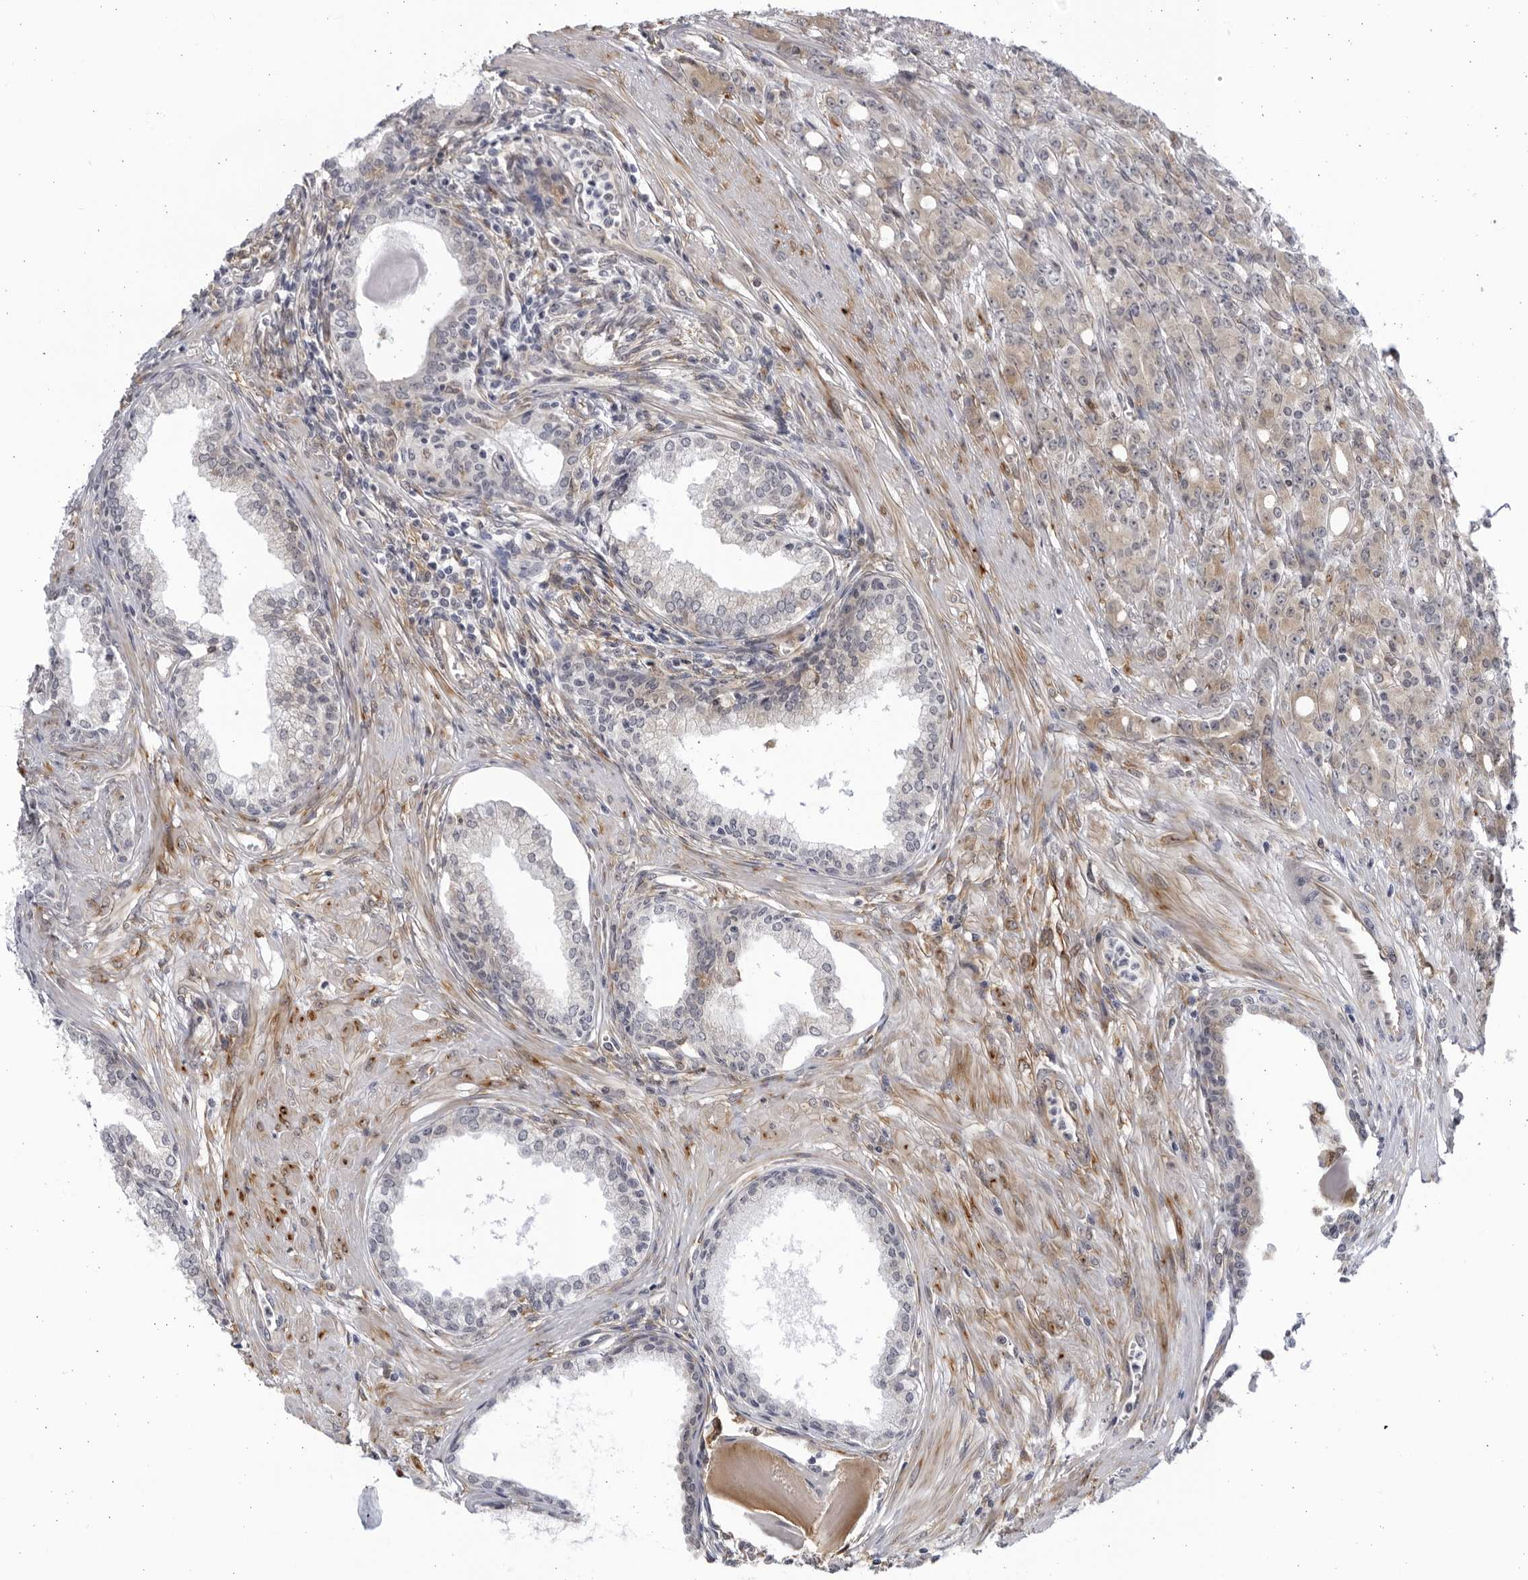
{"staining": {"intensity": "negative", "quantity": "none", "location": "none"}, "tissue": "prostate cancer", "cell_type": "Tumor cells", "image_type": "cancer", "snomed": [{"axis": "morphology", "description": "Adenocarcinoma, High grade"}, {"axis": "topography", "description": "Prostate"}], "caption": "Human prostate cancer (adenocarcinoma (high-grade)) stained for a protein using immunohistochemistry (IHC) displays no expression in tumor cells.", "gene": "BMP2K", "patient": {"sex": "male", "age": 62}}